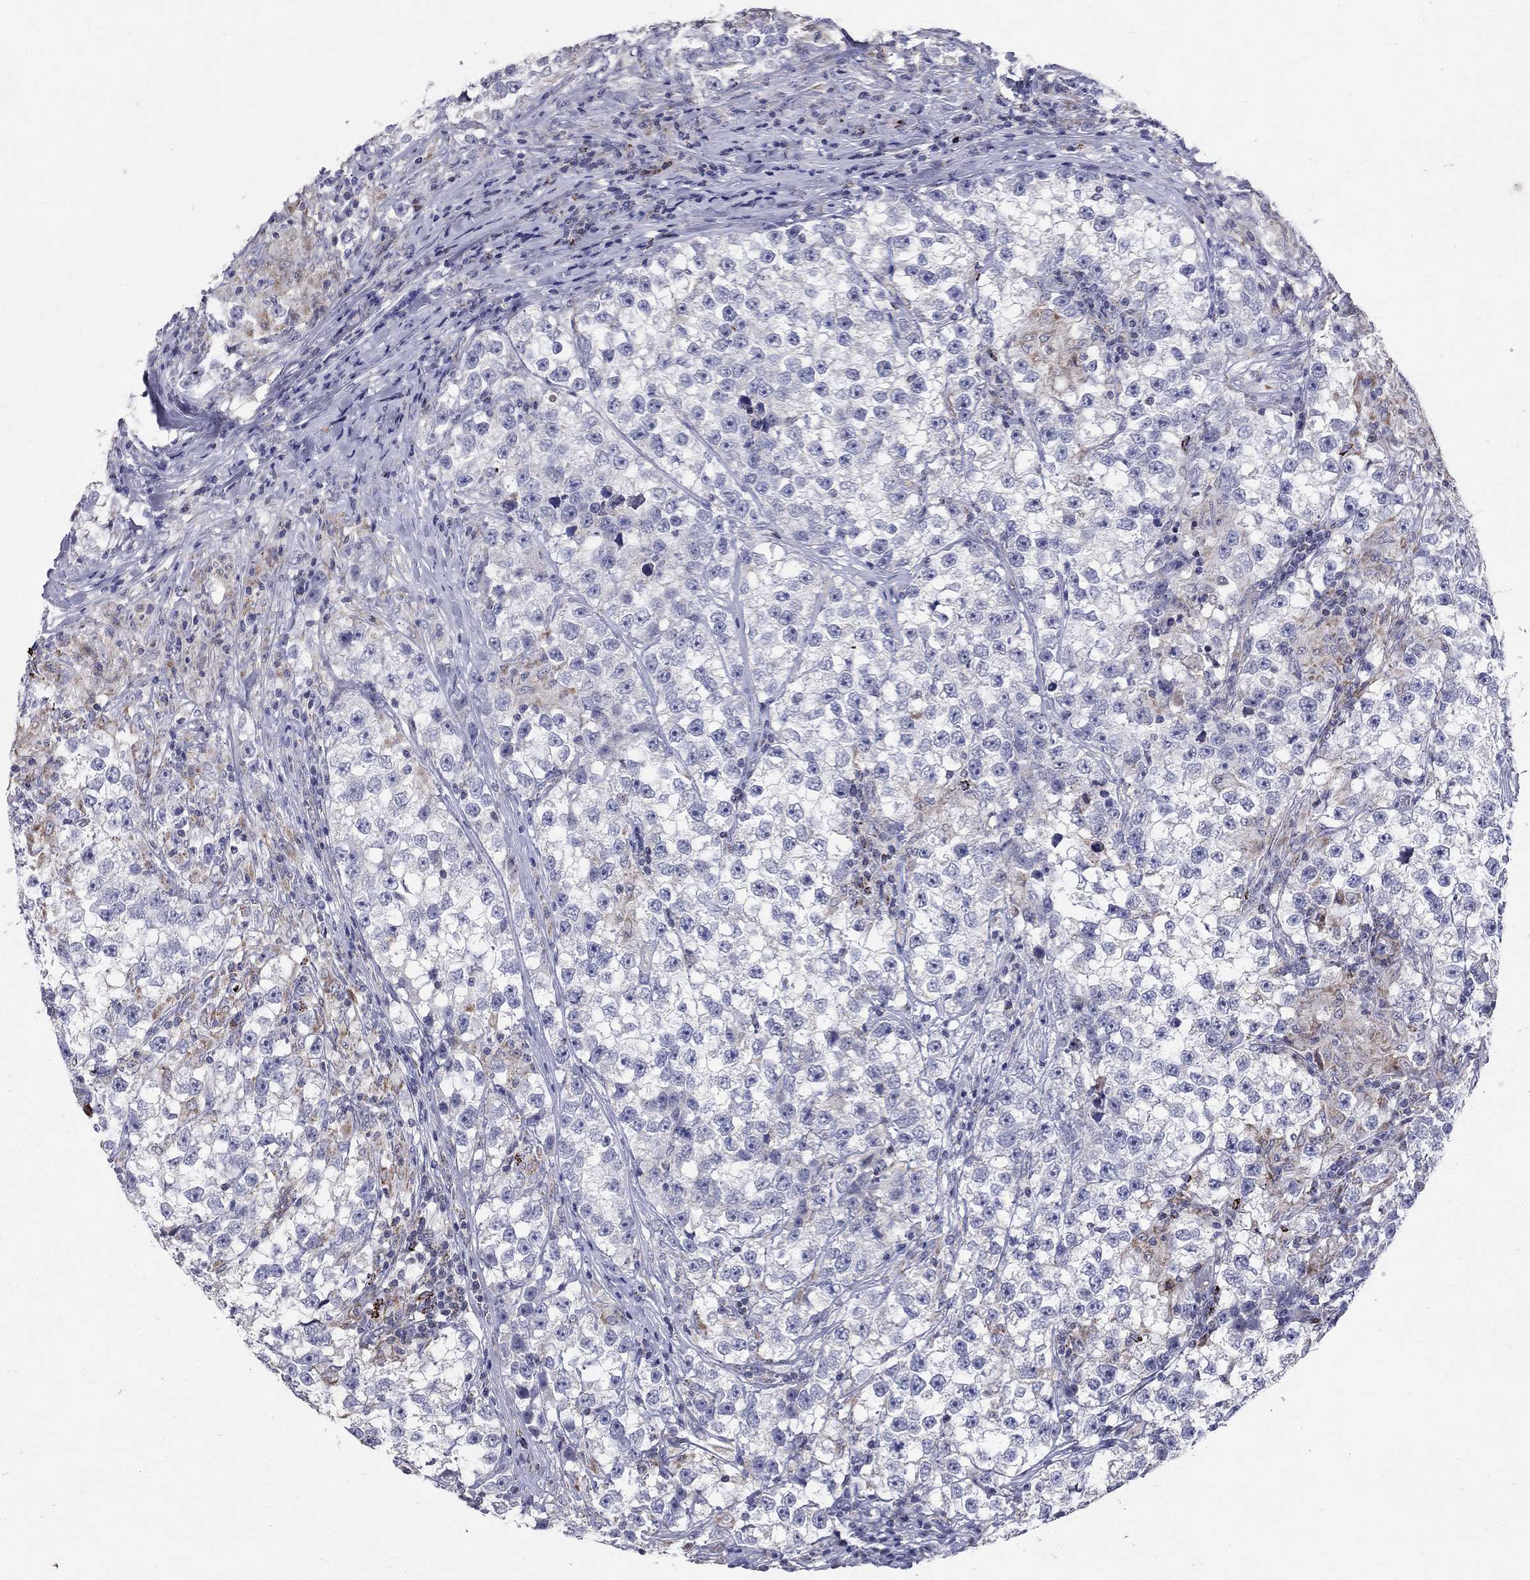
{"staining": {"intensity": "negative", "quantity": "none", "location": "none"}, "tissue": "testis cancer", "cell_type": "Tumor cells", "image_type": "cancer", "snomed": [{"axis": "morphology", "description": "Seminoma, NOS"}, {"axis": "topography", "description": "Testis"}], "caption": "High magnification brightfield microscopy of testis cancer stained with DAB (brown) and counterstained with hematoxylin (blue): tumor cells show no significant positivity. Nuclei are stained in blue.", "gene": "SLC4A10", "patient": {"sex": "male", "age": 46}}